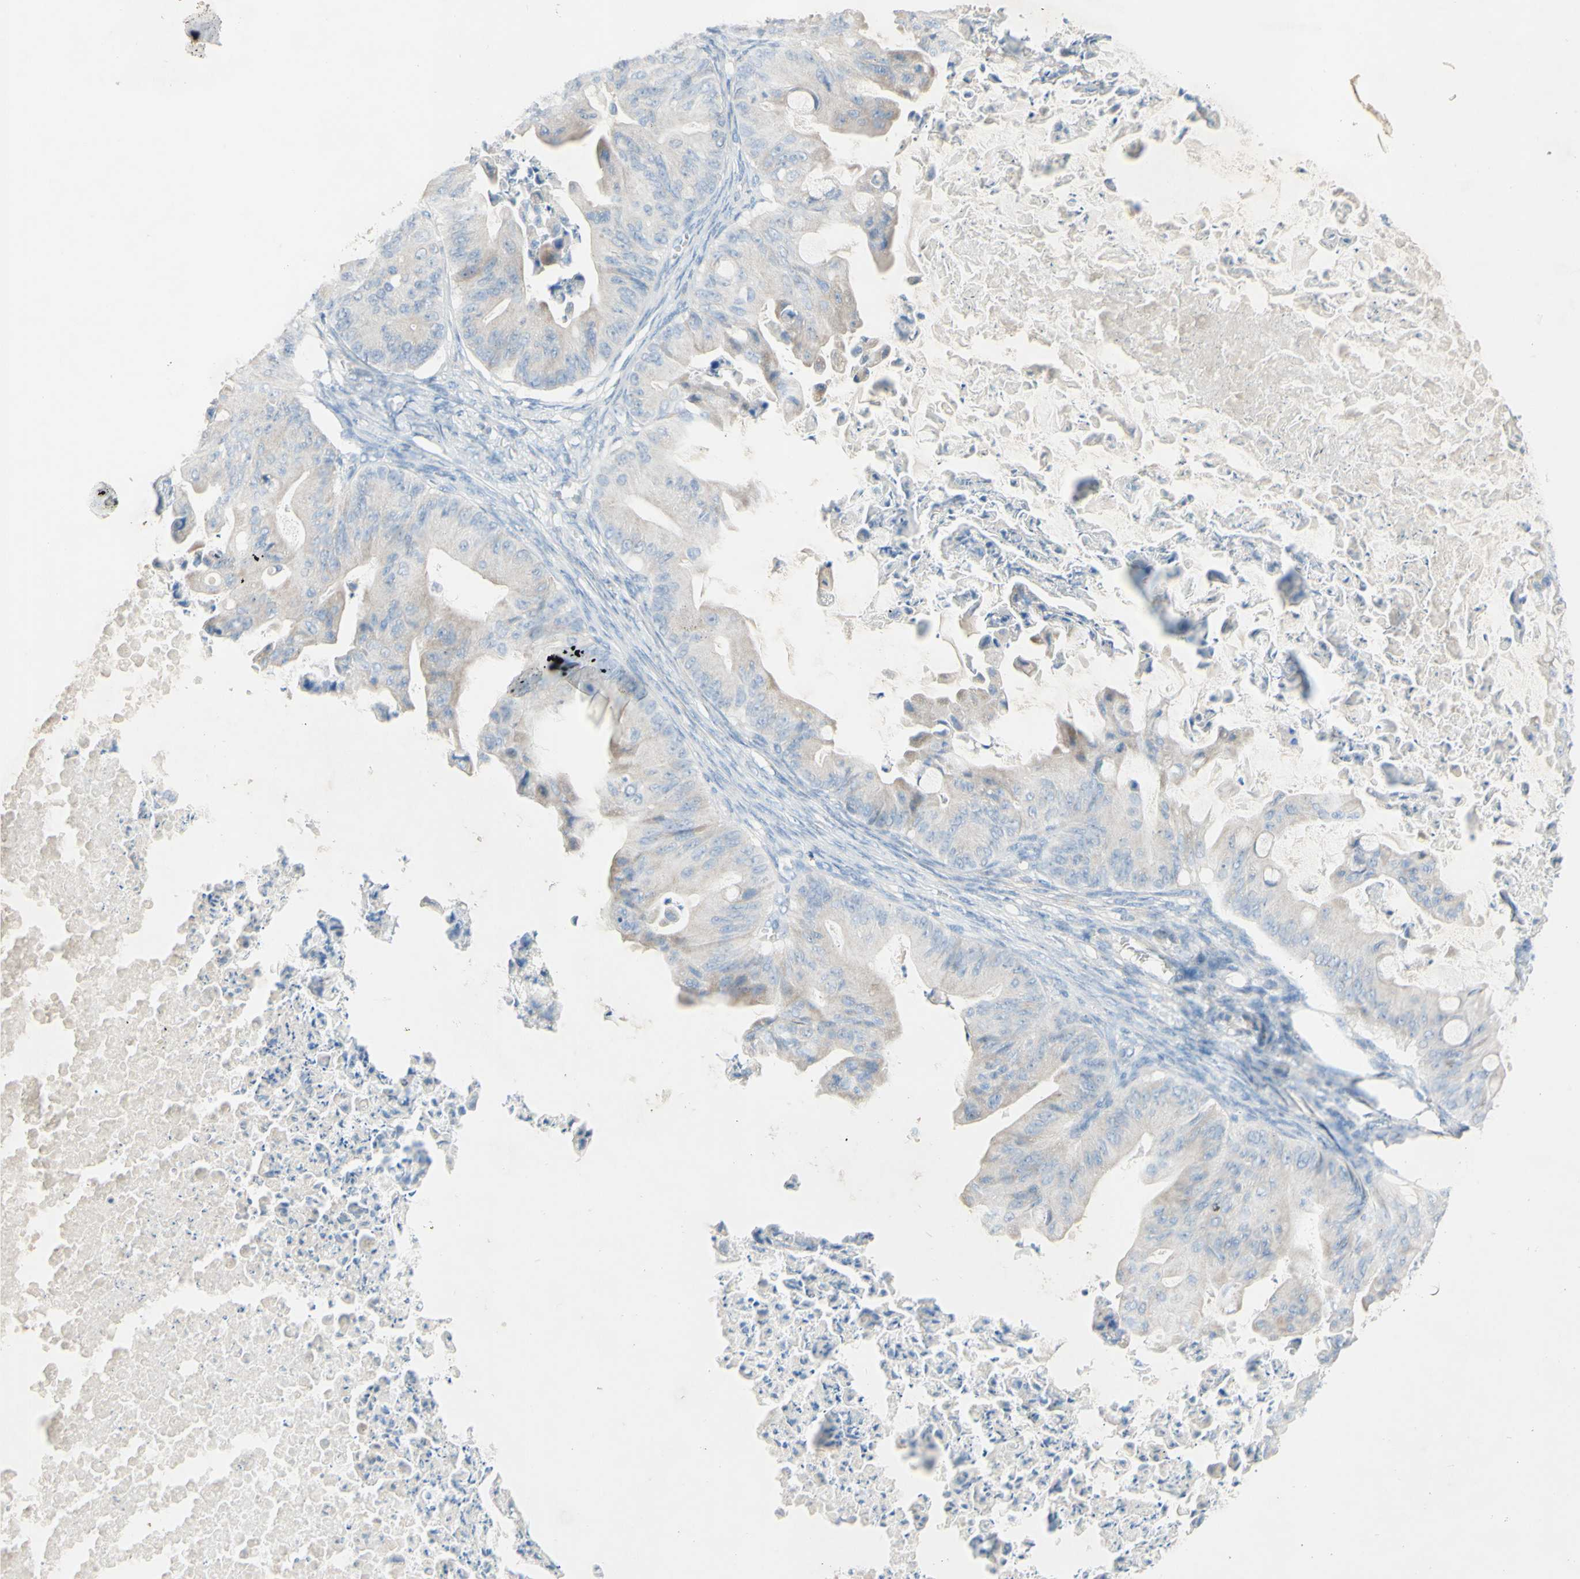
{"staining": {"intensity": "negative", "quantity": "none", "location": "none"}, "tissue": "ovarian cancer", "cell_type": "Tumor cells", "image_type": "cancer", "snomed": [{"axis": "morphology", "description": "Cystadenocarcinoma, mucinous, NOS"}, {"axis": "topography", "description": "Ovary"}], "caption": "Immunohistochemistry of human ovarian mucinous cystadenocarcinoma exhibits no staining in tumor cells. Nuclei are stained in blue.", "gene": "ACADL", "patient": {"sex": "female", "age": 37}}